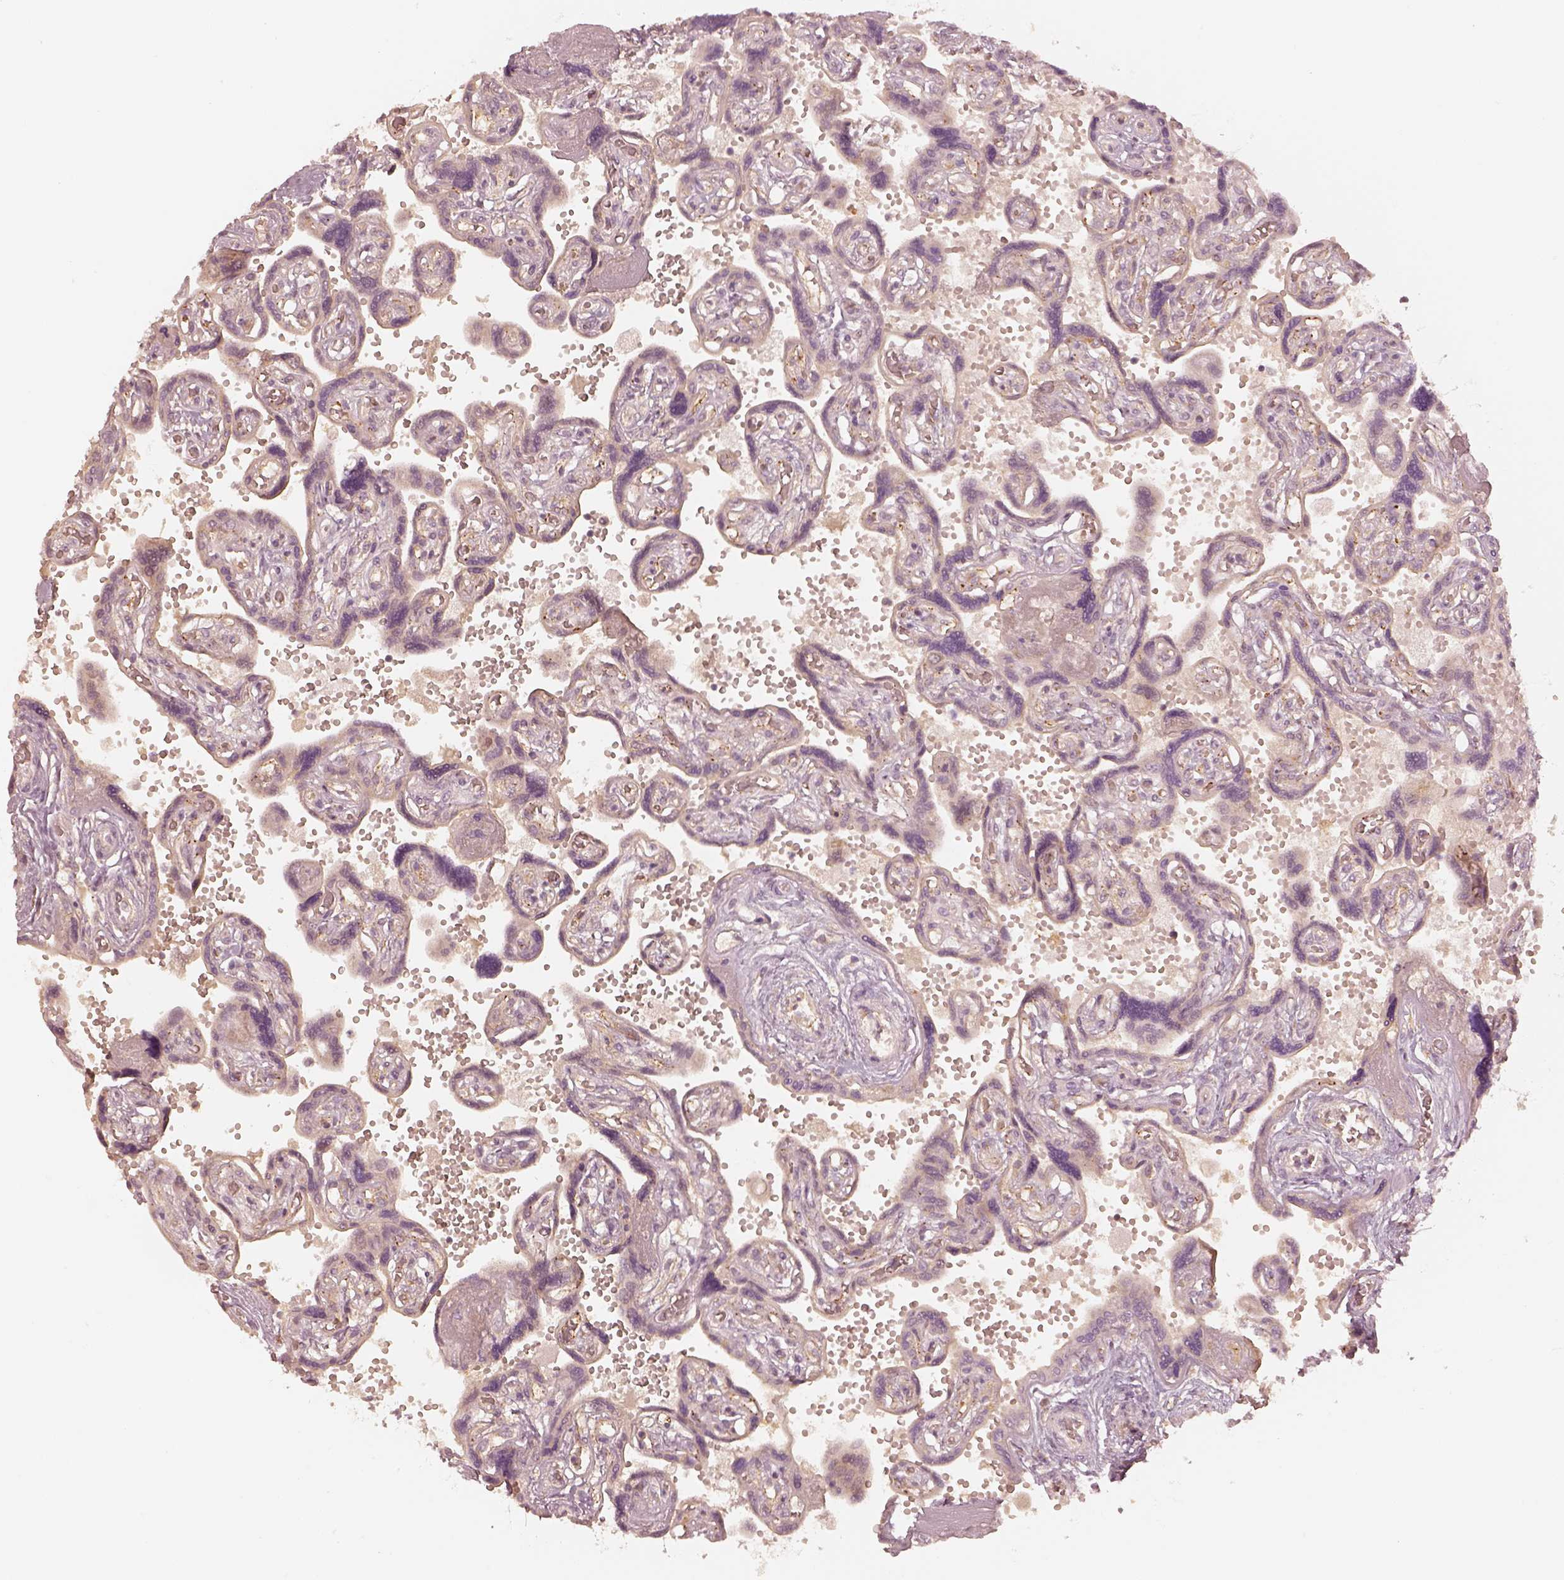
{"staining": {"intensity": "weak", "quantity": ">75%", "location": "cytoplasmic/membranous"}, "tissue": "placenta", "cell_type": "Decidual cells", "image_type": "normal", "snomed": [{"axis": "morphology", "description": "Normal tissue, NOS"}, {"axis": "topography", "description": "Placenta"}], "caption": "IHC staining of benign placenta, which exhibits low levels of weak cytoplasmic/membranous positivity in approximately >75% of decidual cells indicating weak cytoplasmic/membranous protein expression. The staining was performed using DAB (brown) for protein detection and nuclei were counterstained in hematoxylin (blue).", "gene": "GORASP2", "patient": {"sex": "female", "age": 32}}